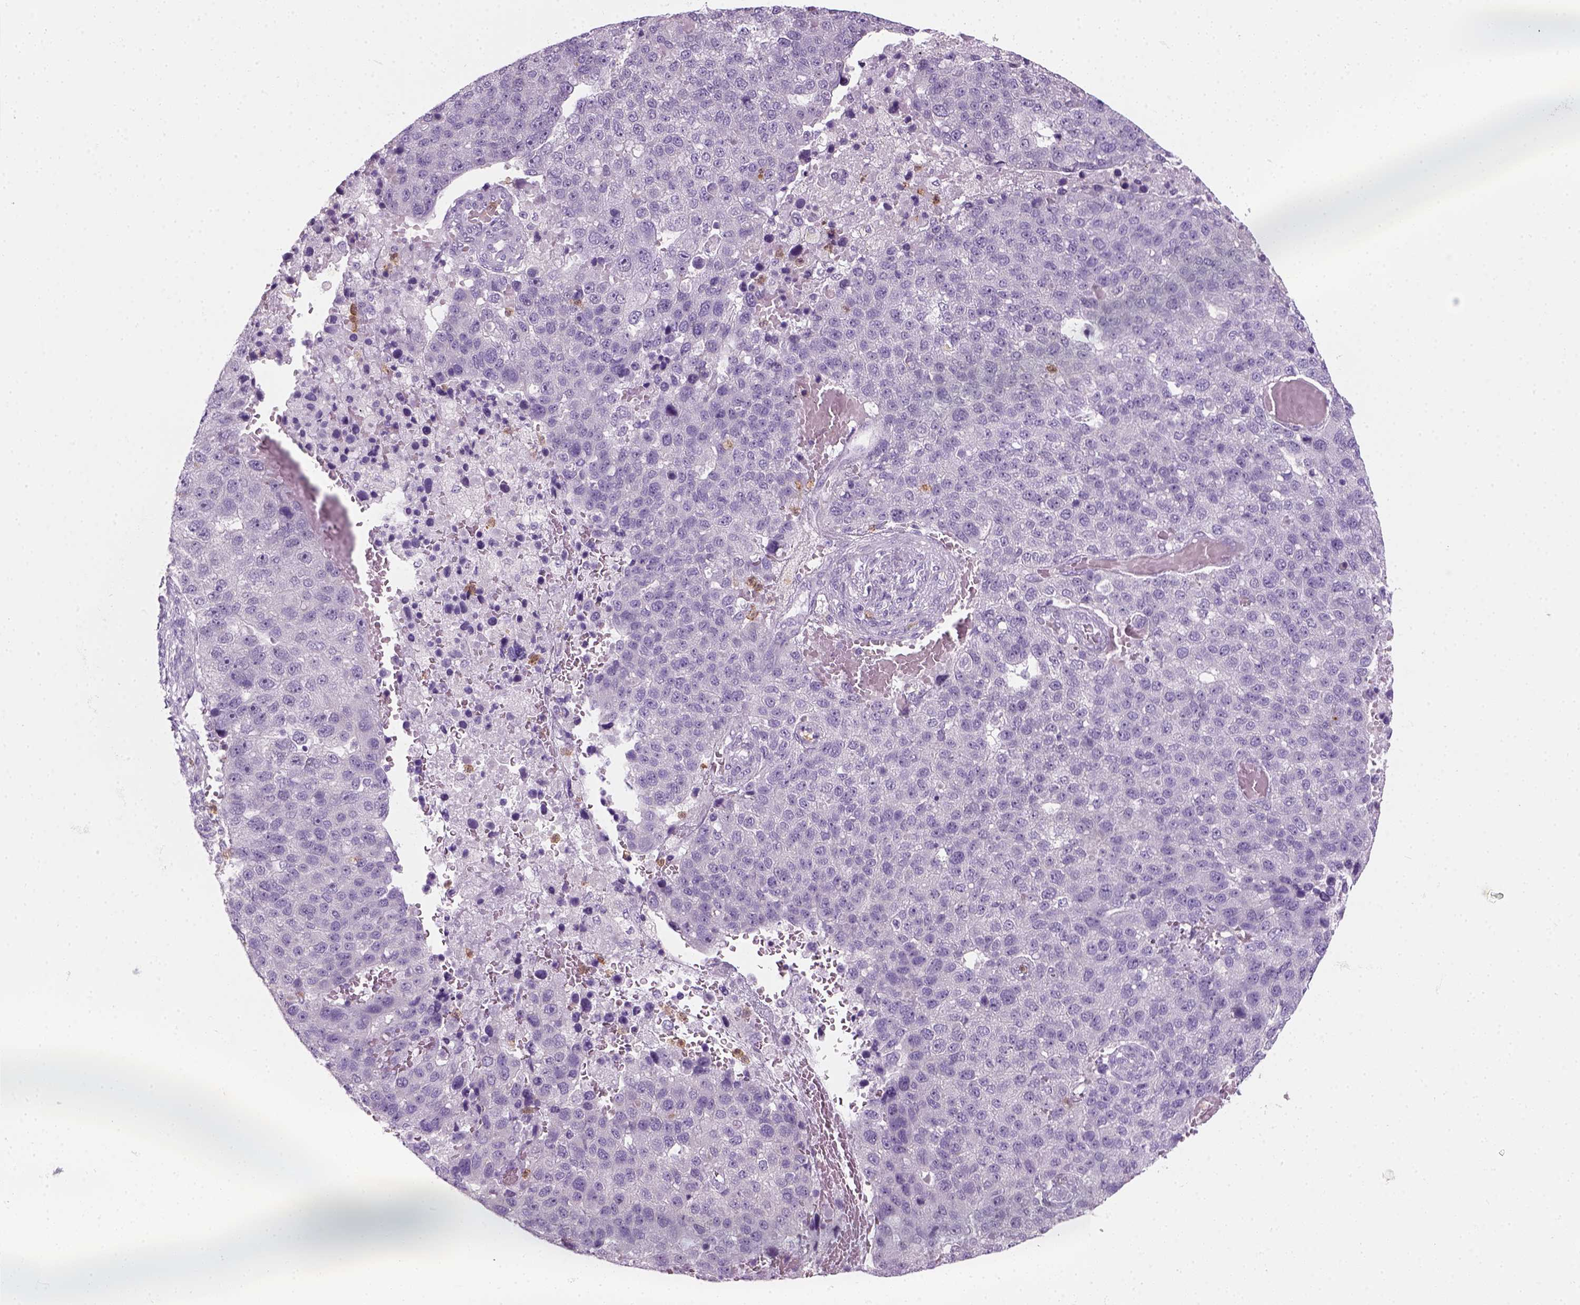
{"staining": {"intensity": "negative", "quantity": "none", "location": "none"}, "tissue": "pancreatic cancer", "cell_type": "Tumor cells", "image_type": "cancer", "snomed": [{"axis": "morphology", "description": "Adenocarcinoma, NOS"}, {"axis": "topography", "description": "Pancreas"}], "caption": "High magnification brightfield microscopy of pancreatic adenocarcinoma stained with DAB (brown) and counterstained with hematoxylin (blue): tumor cells show no significant positivity. (Brightfield microscopy of DAB immunohistochemistry at high magnification).", "gene": "IL4", "patient": {"sex": "female", "age": 61}}